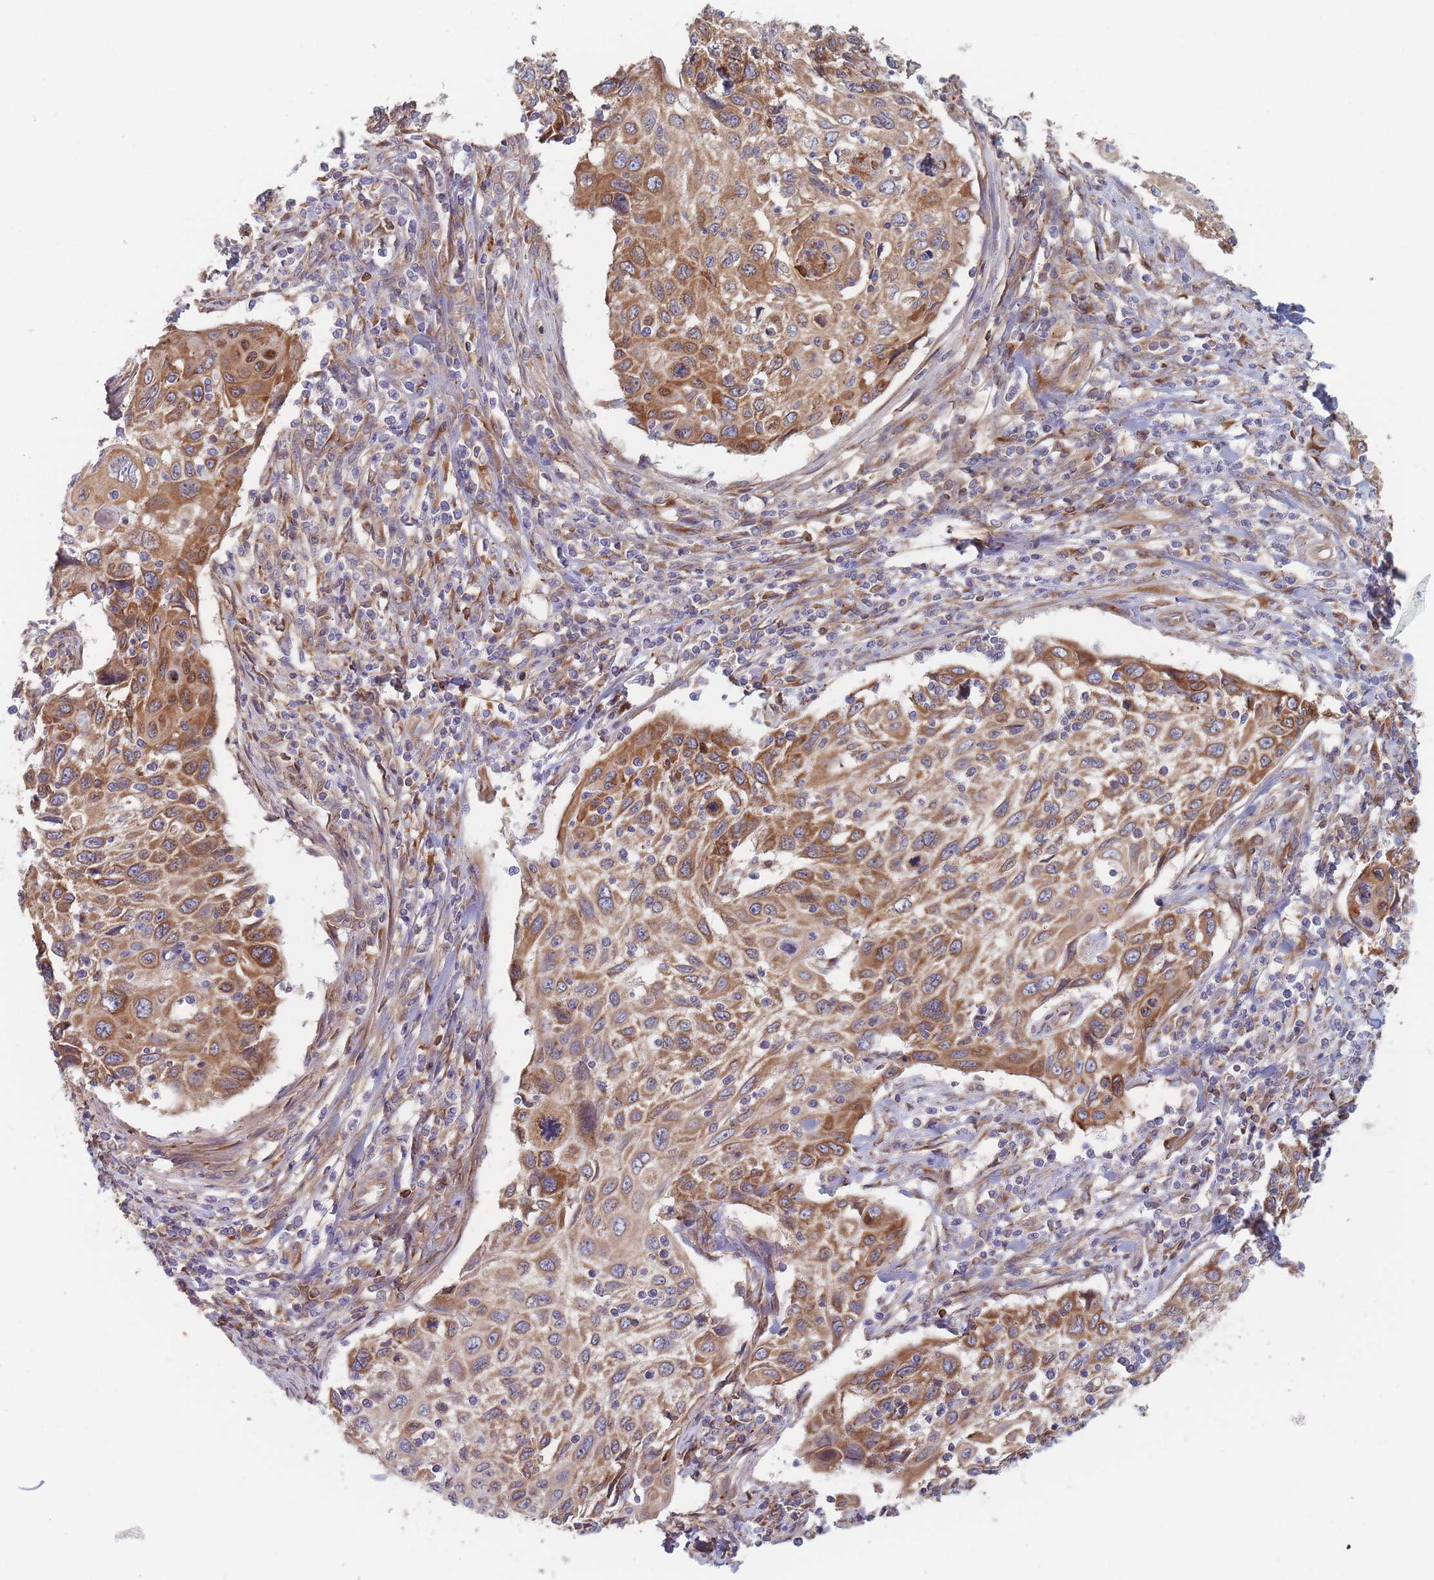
{"staining": {"intensity": "moderate", "quantity": ">75%", "location": "cytoplasmic/membranous"}, "tissue": "cervical cancer", "cell_type": "Tumor cells", "image_type": "cancer", "snomed": [{"axis": "morphology", "description": "Squamous cell carcinoma, NOS"}, {"axis": "topography", "description": "Cervix"}], "caption": "An immunohistochemistry photomicrograph of neoplastic tissue is shown. Protein staining in brown shows moderate cytoplasmic/membranous positivity in cervical squamous cell carcinoma within tumor cells. The staining is performed using DAB (3,3'-diaminobenzidine) brown chromogen to label protein expression. The nuclei are counter-stained blue using hematoxylin.", "gene": "KDSR", "patient": {"sex": "female", "age": 70}}